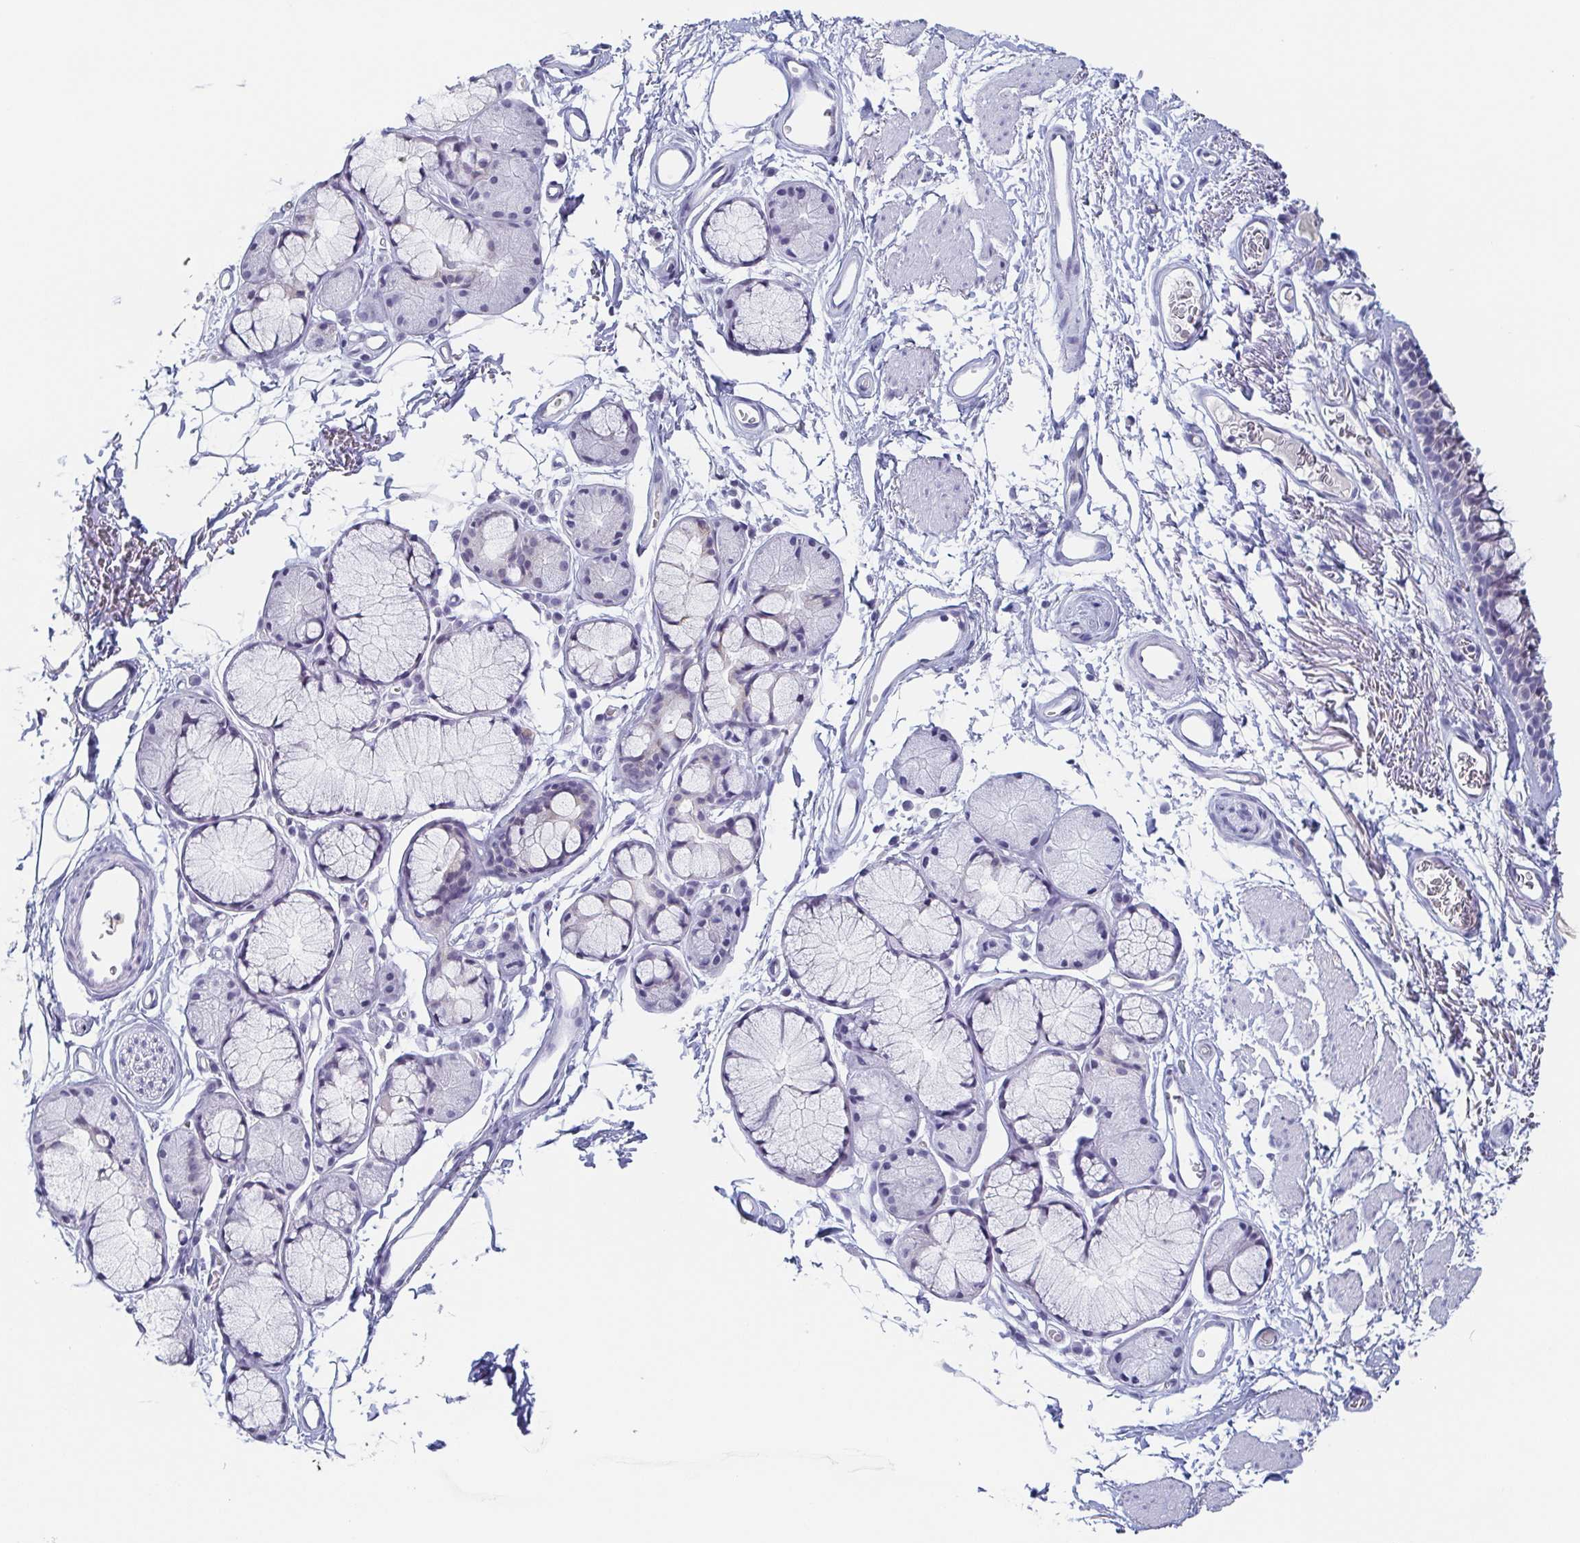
{"staining": {"intensity": "negative", "quantity": "none", "location": "none"}, "tissue": "bronchus", "cell_type": "Respiratory epithelial cells", "image_type": "normal", "snomed": [{"axis": "morphology", "description": "Normal tissue, NOS"}, {"axis": "topography", "description": "Cartilage tissue"}, {"axis": "topography", "description": "Bronchus"}], "caption": "There is no significant positivity in respiratory epithelial cells of bronchus. (Stains: DAB (3,3'-diaminobenzidine) IHC with hematoxylin counter stain, Microscopy: brightfield microscopy at high magnification).", "gene": "REG4", "patient": {"sex": "female", "age": 79}}